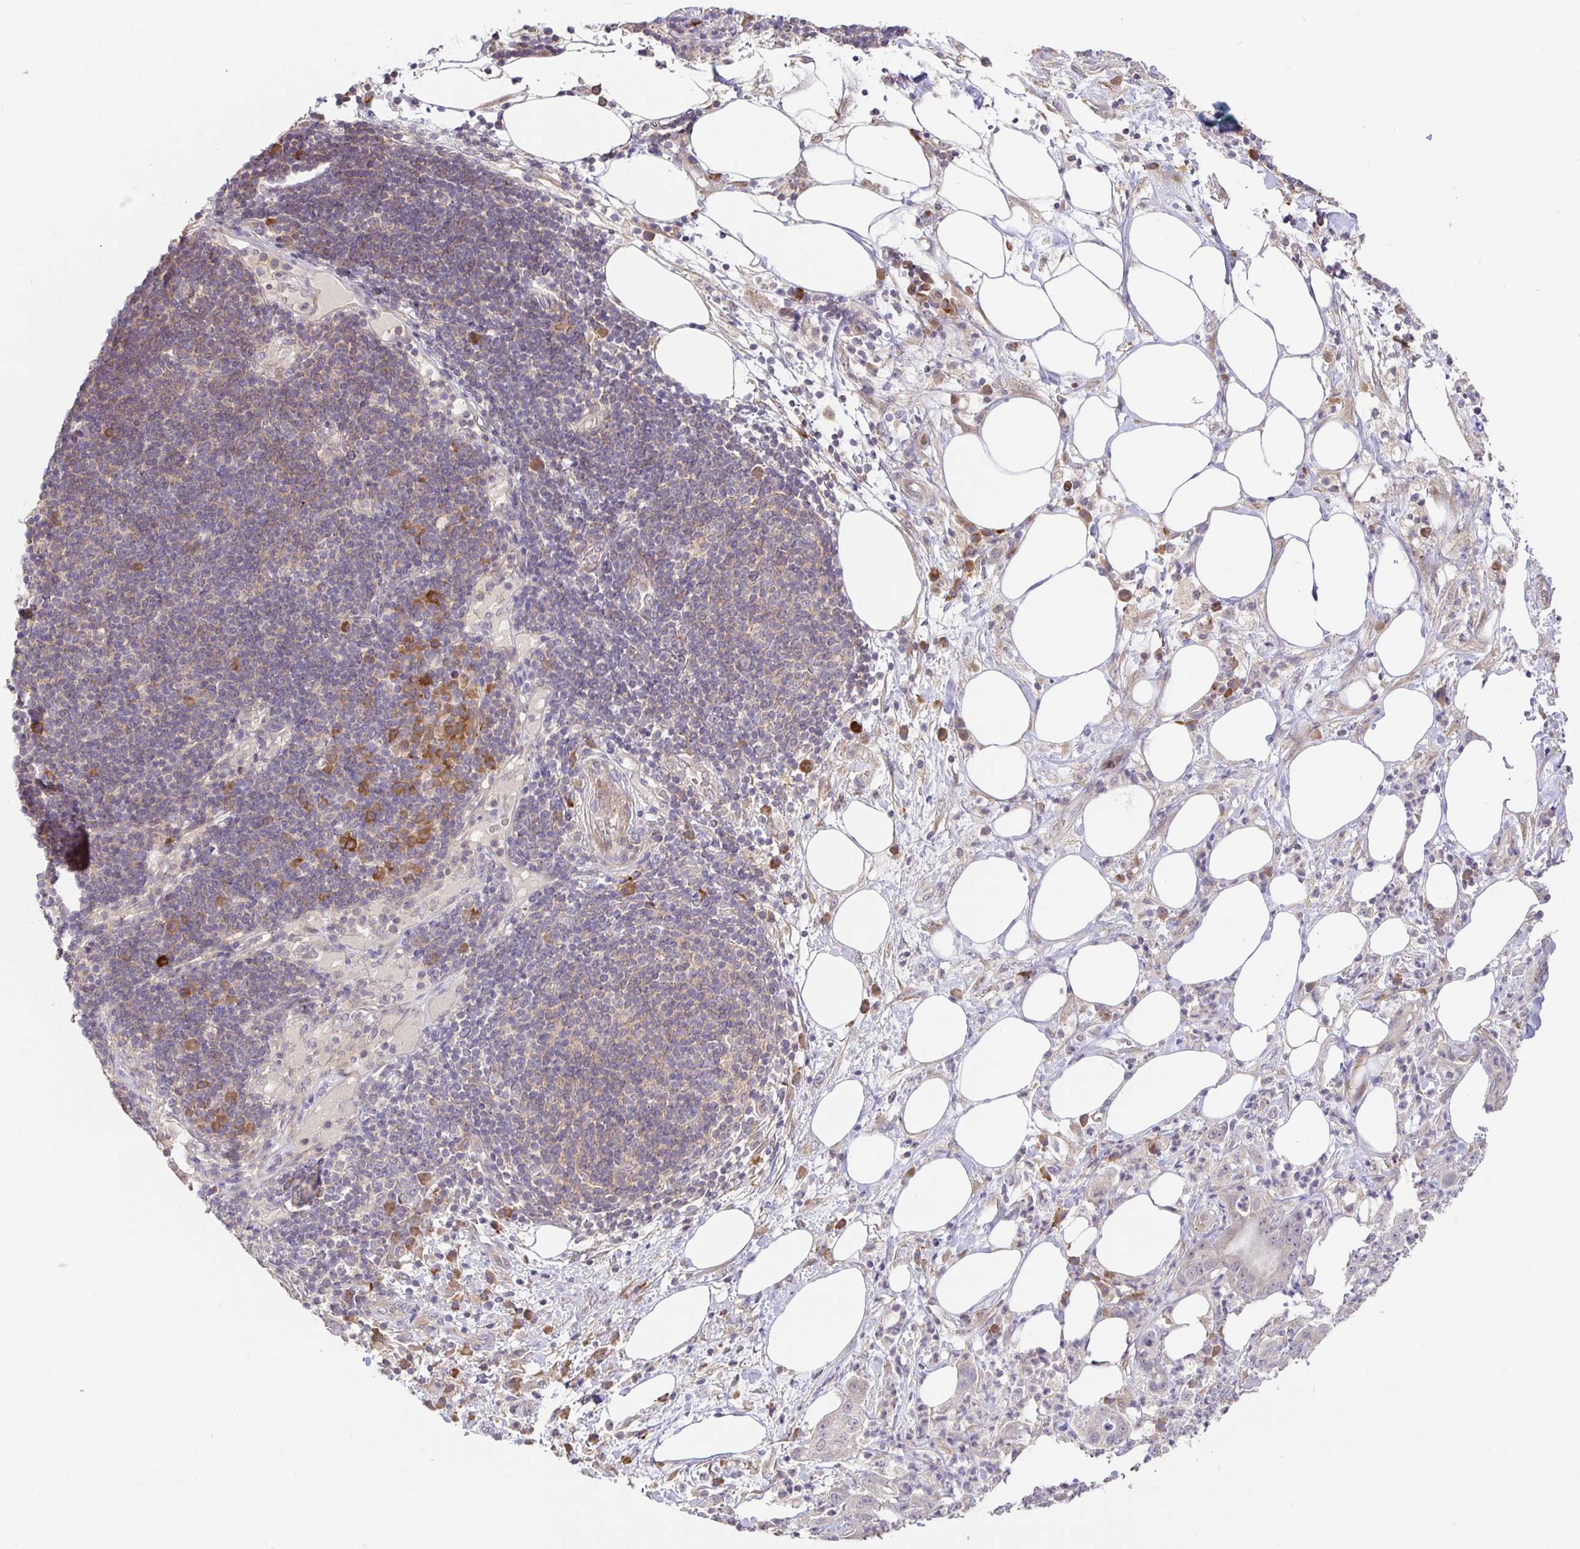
{"staining": {"intensity": "negative", "quantity": "none", "location": "none"}, "tissue": "pancreatic cancer", "cell_type": "Tumor cells", "image_type": "cancer", "snomed": [{"axis": "morphology", "description": "Adenocarcinoma, NOS"}, {"axis": "topography", "description": "Pancreas"}], "caption": "High magnification brightfield microscopy of pancreatic adenocarcinoma stained with DAB (3,3'-diaminobenzidine) (brown) and counterstained with hematoxylin (blue): tumor cells show no significant positivity.", "gene": "ZDHHC11", "patient": {"sex": "male", "age": 71}}